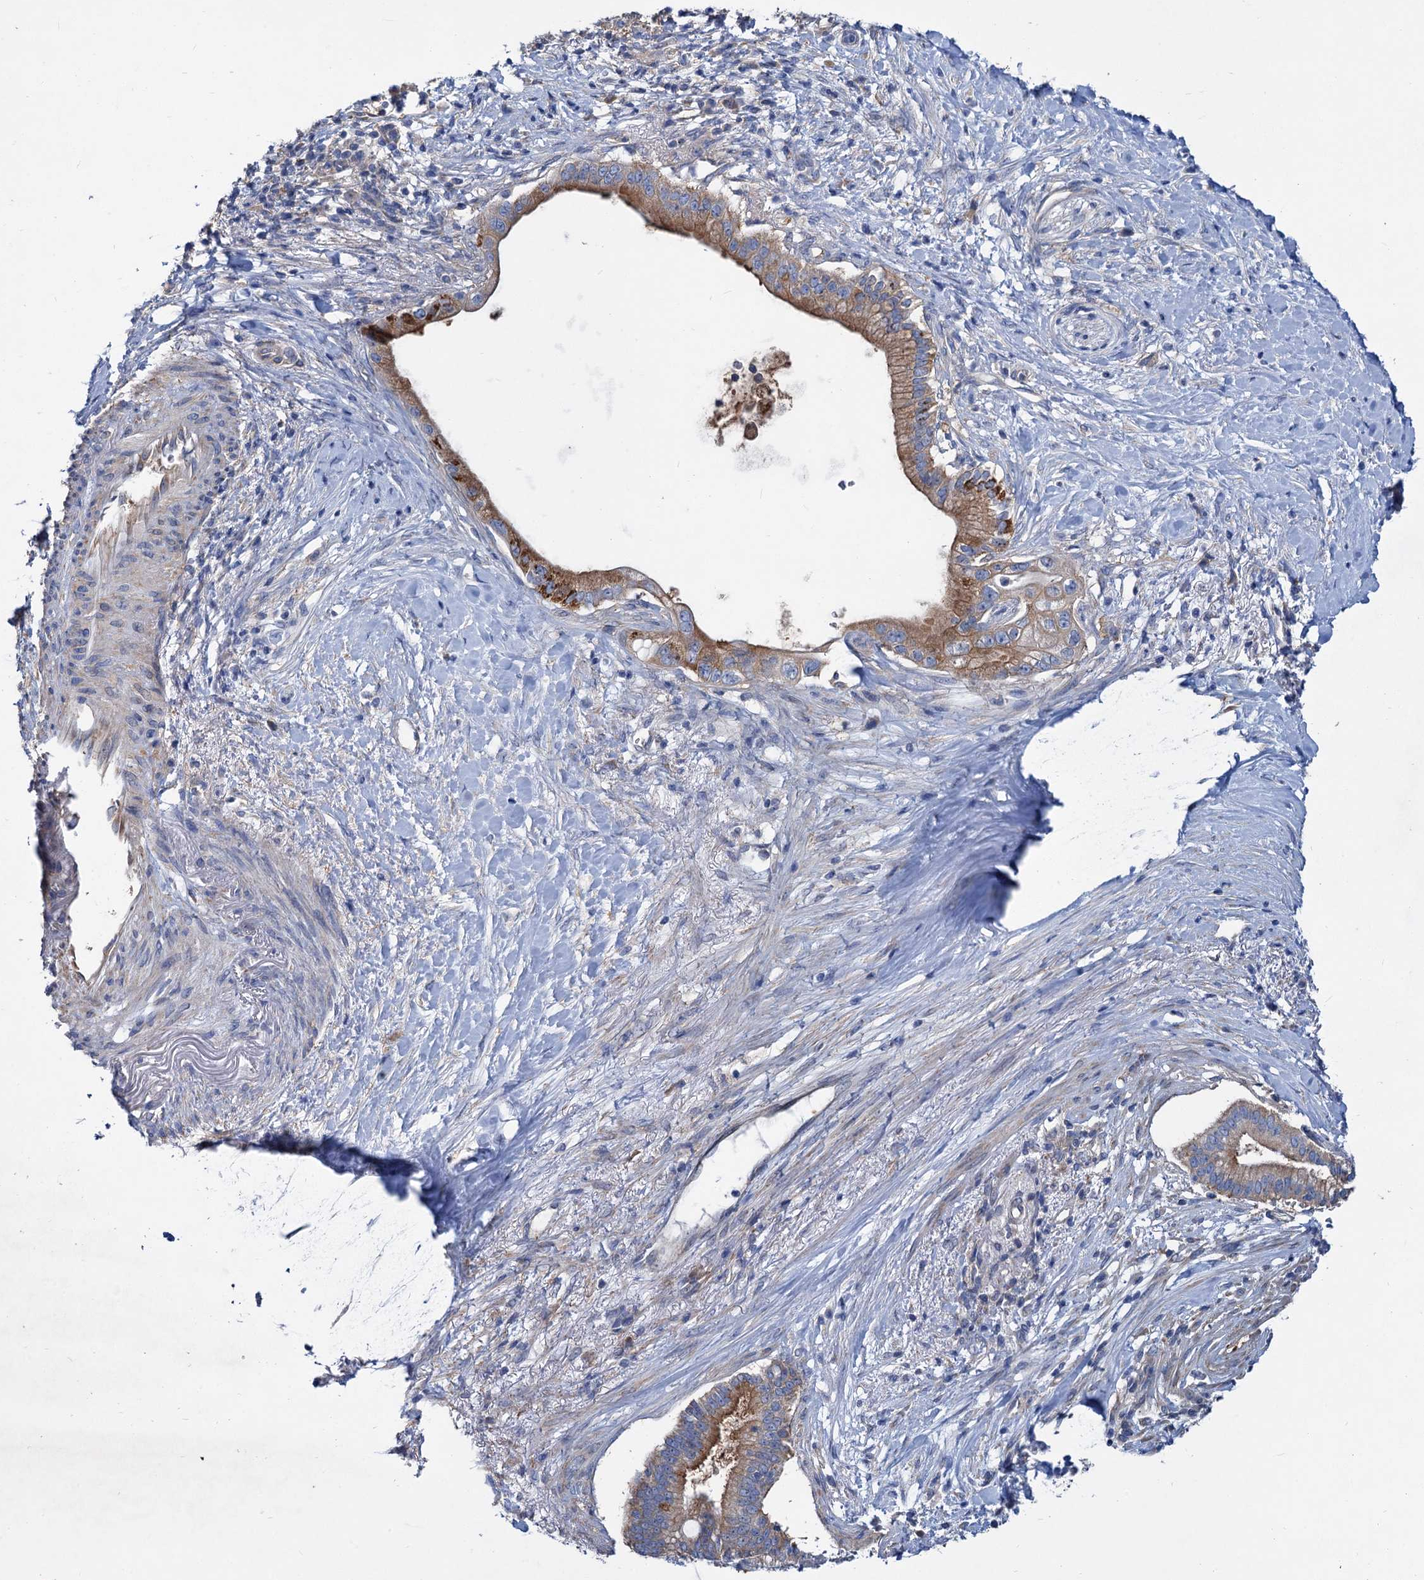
{"staining": {"intensity": "moderate", "quantity": ">75%", "location": "cytoplasmic/membranous"}, "tissue": "pancreatic cancer", "cell_type": "Tumor cells", "image_type": "cancer", "snomed": [{"axis": "morphology", "description": "Adenocarcinoma, NOS"}, {"axis": "topography", "description": "Pancreas"}], "caption": "Pancreatic adenocarcinoma was stained to show a protein in brown. There is medium levels of moderate cytoplasmic/membranous expression in about >75% of tumor cells.", "gene": "TRIM55", "patient": {"sex": "male", "age": 68}}